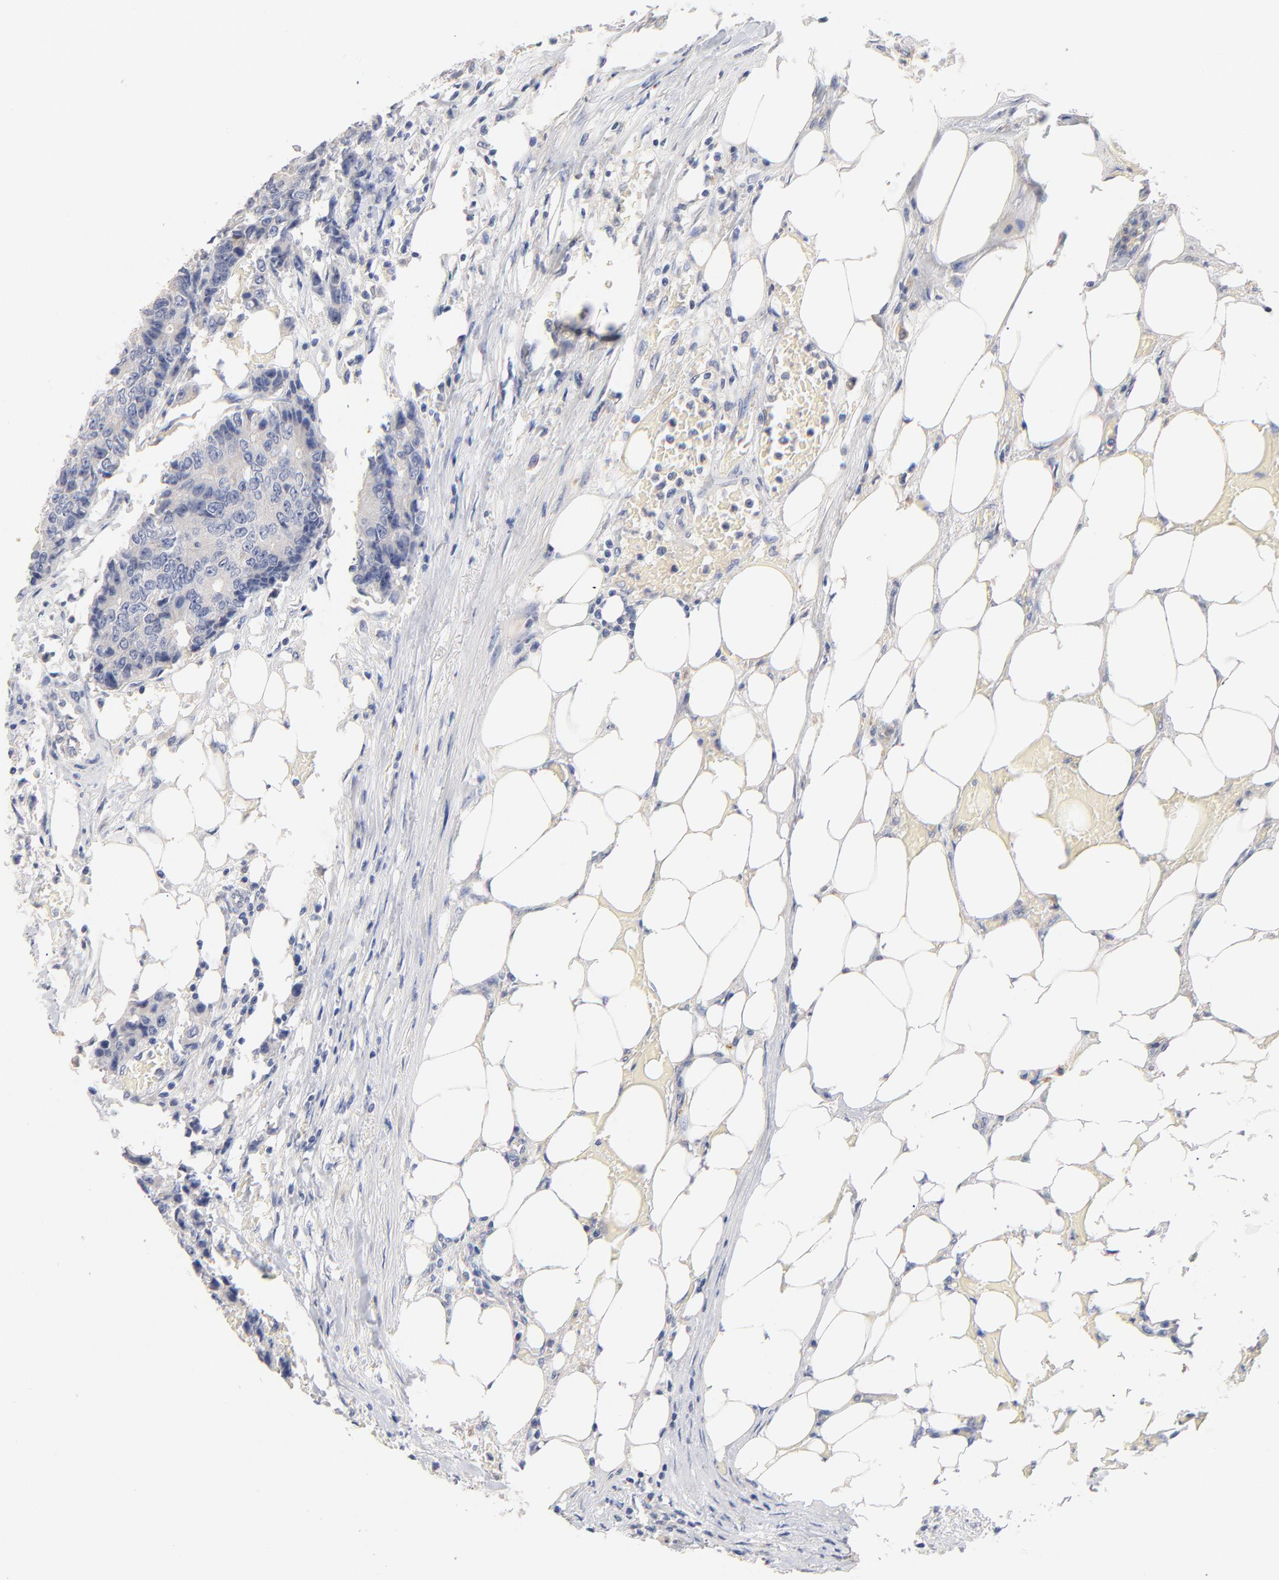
{"staining": {"intensity": "negative", "quantity": "none", "location": "none"}, "tissue": "colorectal cancer", "cell_type": "Tumor cells", "image_type": "cancer", "snomed": [{"axis": "morphology", "description": "Adenocarcinoma, NOS"}, {"axis": "topography", "description": "Colon"}], "caption": "This is a image of immunohistochemistry staining of adenocarcinoma (colorectal), which shows no staining in tumor cells.", "gene": "CPS1", "patient": {"sex": "female", "age": 86}}